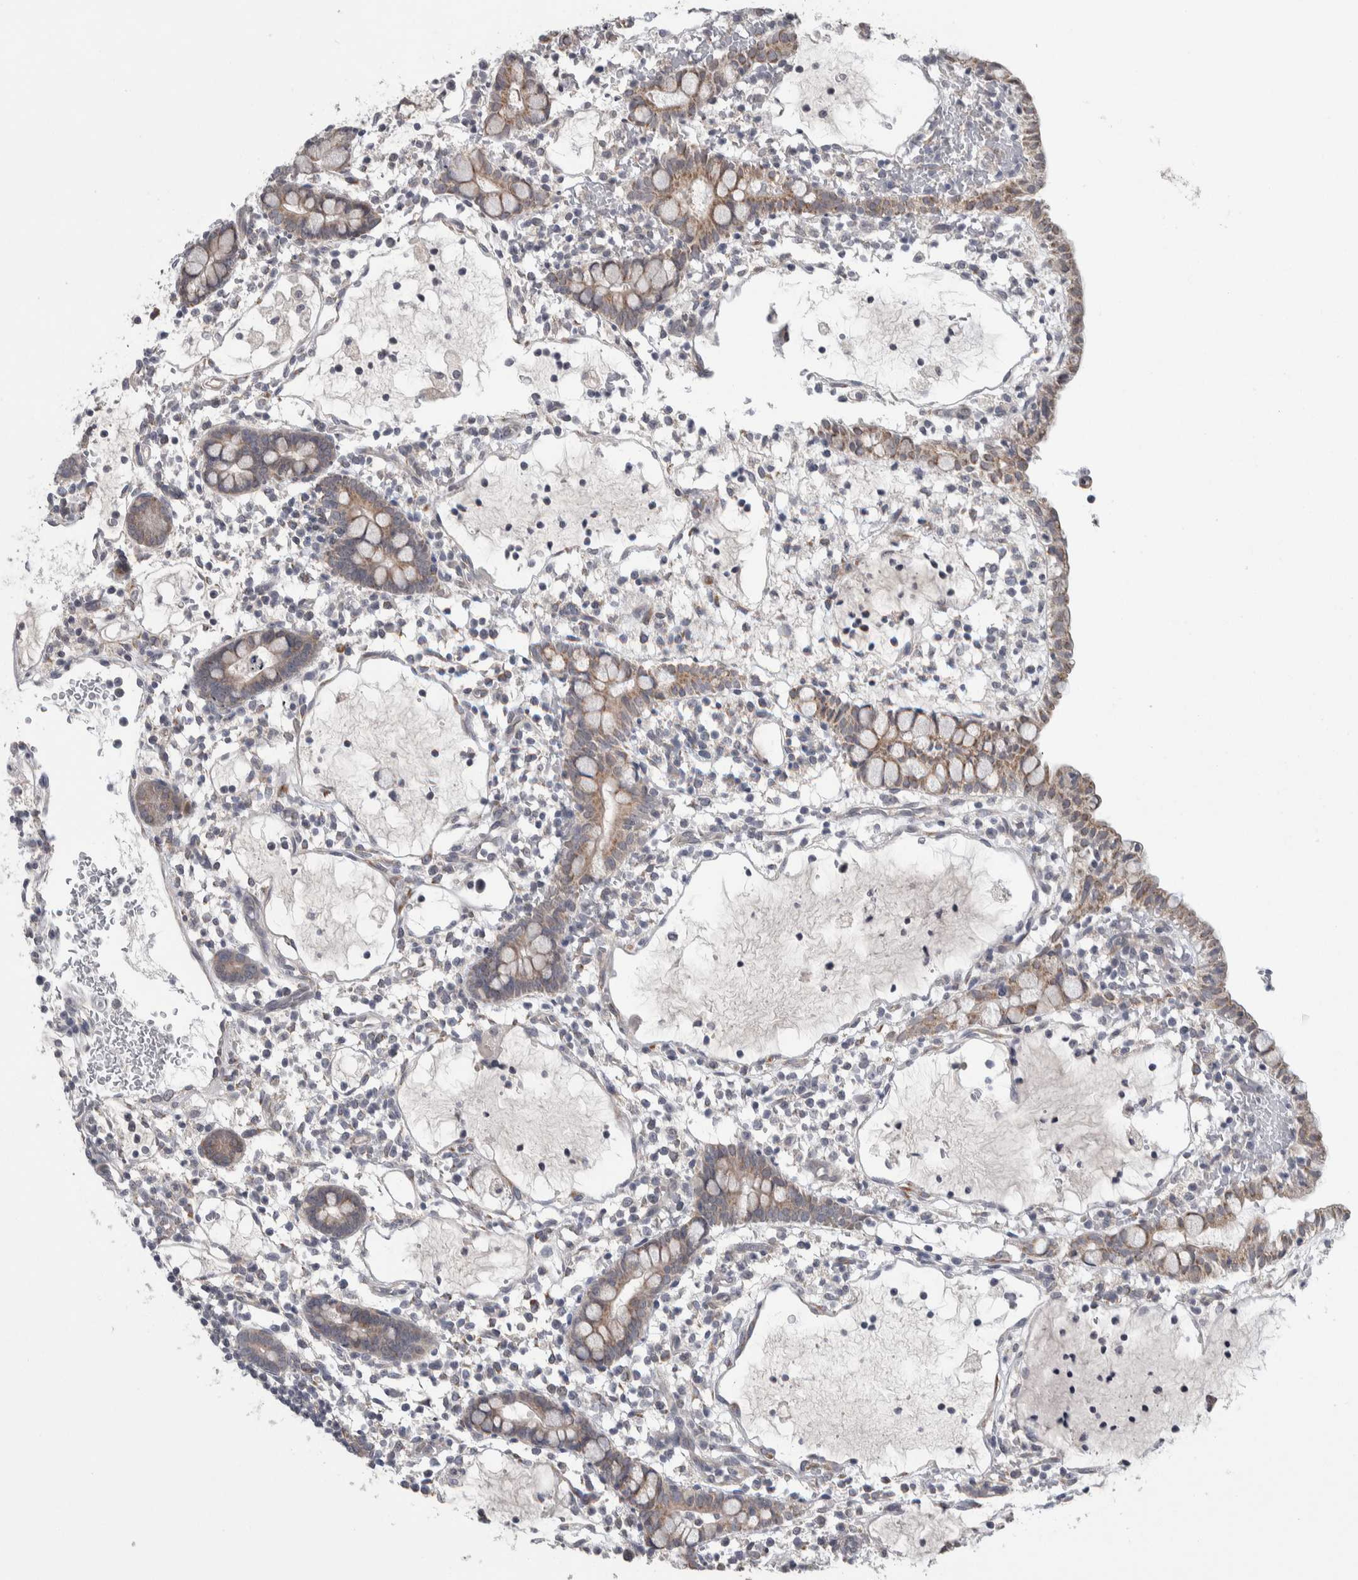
{"staining": {"intensity": "weak", "quantity": ">75%", "location": "cytoplasmic/membranous"}, "tissue": "small intestine", "cell_type": "Glandular cells", "image_type": "normal", "snomed": [{"axis": "morphology", "description": "Normal tissue, NOS"}, {"axis": "morphology", "description": "Developmental malformation"}, {"axis": "topography", "description": "Small intestine"}], "caption": "Unremarkable small intestine displays weak cytoplasmic/membranous expression in about >75% of glandular cells.", "gene": "CUL2", "patient": {"sex": "male"}}